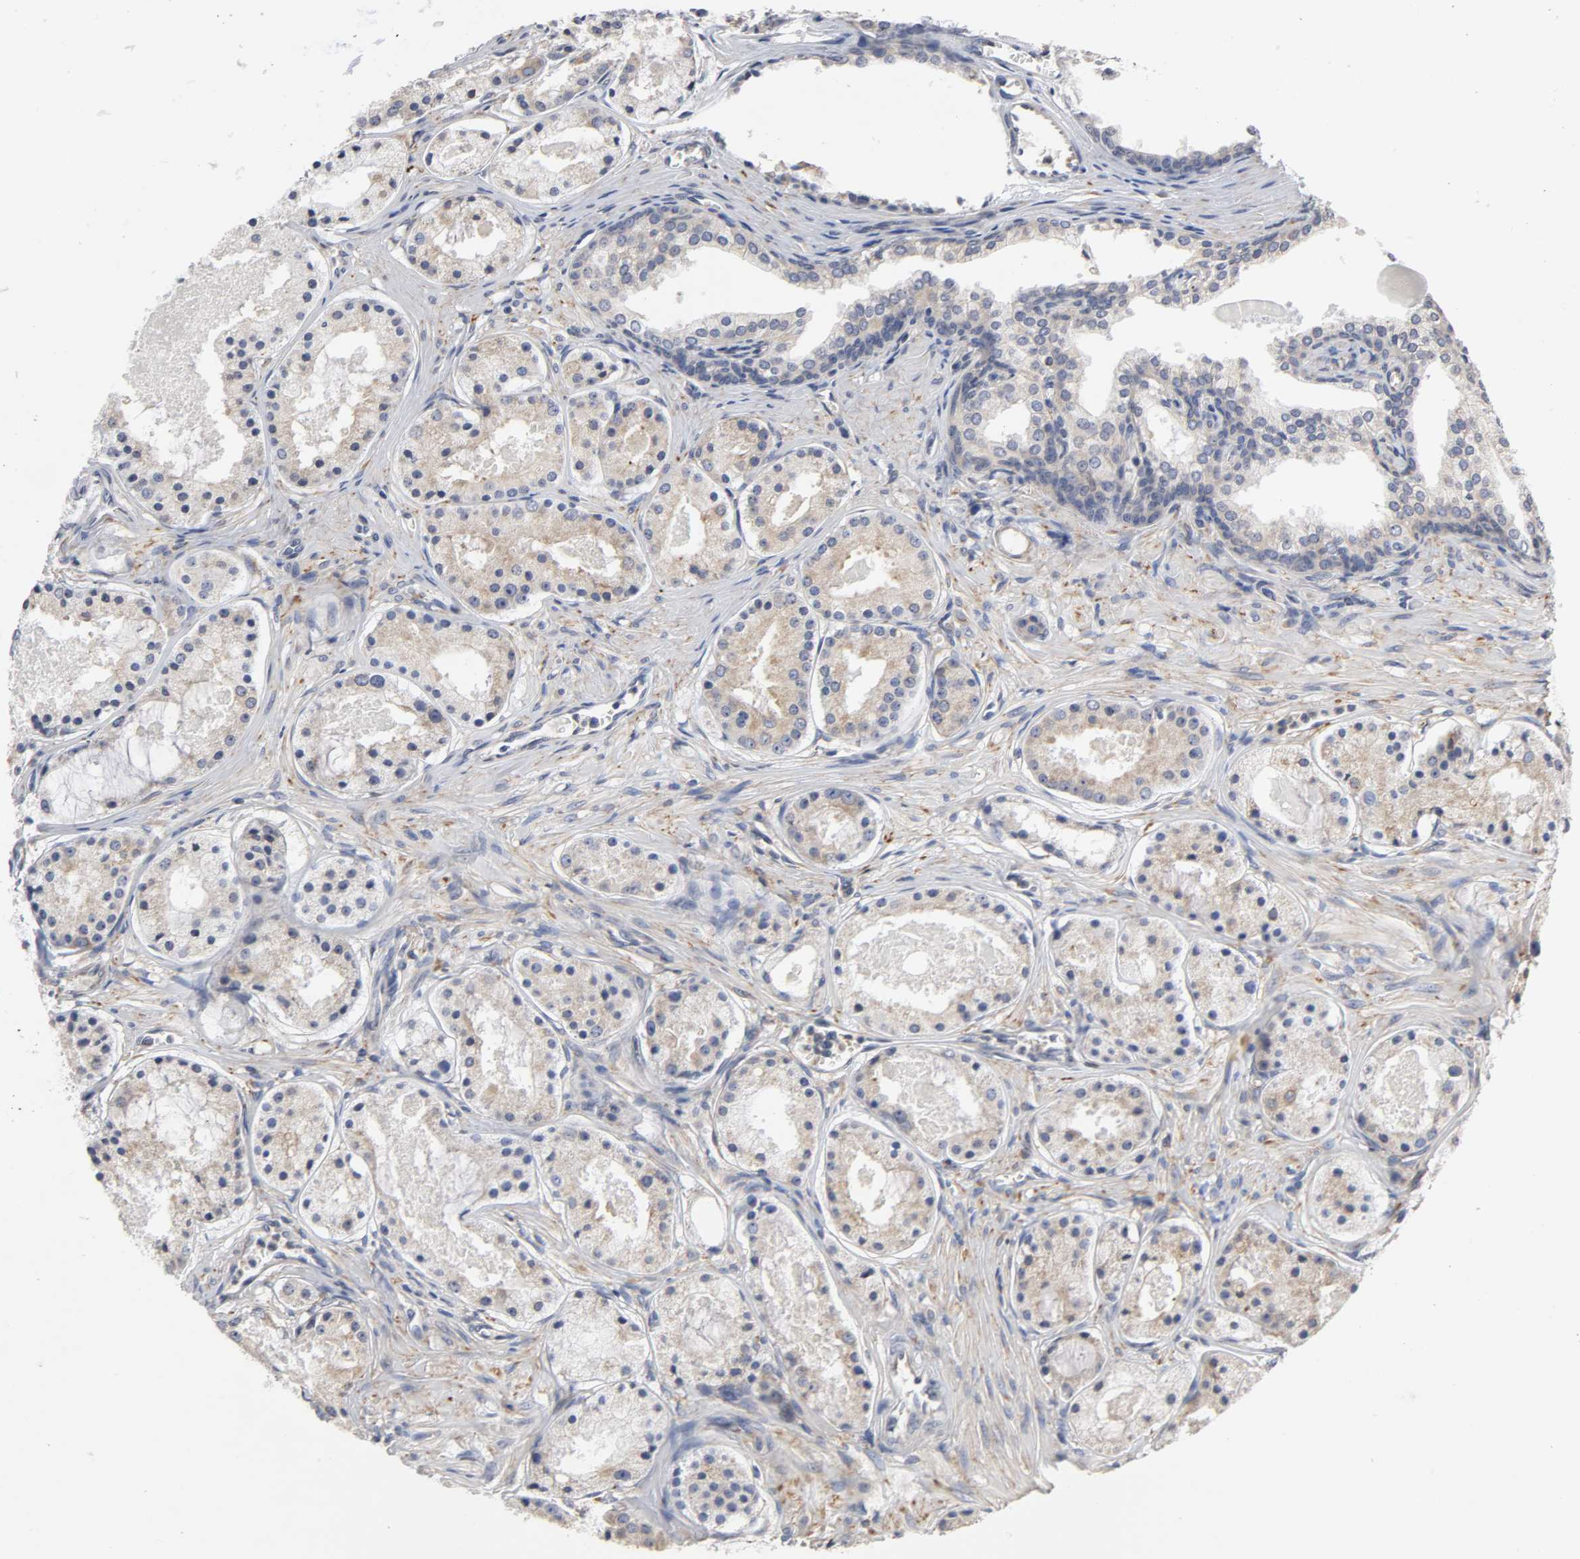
{"staining": {"intensity": "weak", "quantity": "25%-75%", "location": "cytoplasmic/membranous"}, "tissue": "prostate cancer", "cell_type": "Tumor cells", "image_type": "cancer", "snomed": [{"axis": "morphology", "description": "Adenocarcinoma, Low grade"}, {"axis": "topography", "description": "Prostate"}], "caption": "An IHC histopathology image of tumor tissue is shown. Protein staining in brown labels weak cytoplasmic/membranous positivity in low-grade adenocarcinoma (prostate) within tumor cells.", "gene": "HCK", "patient": {"sex": "male", "age": 57}}